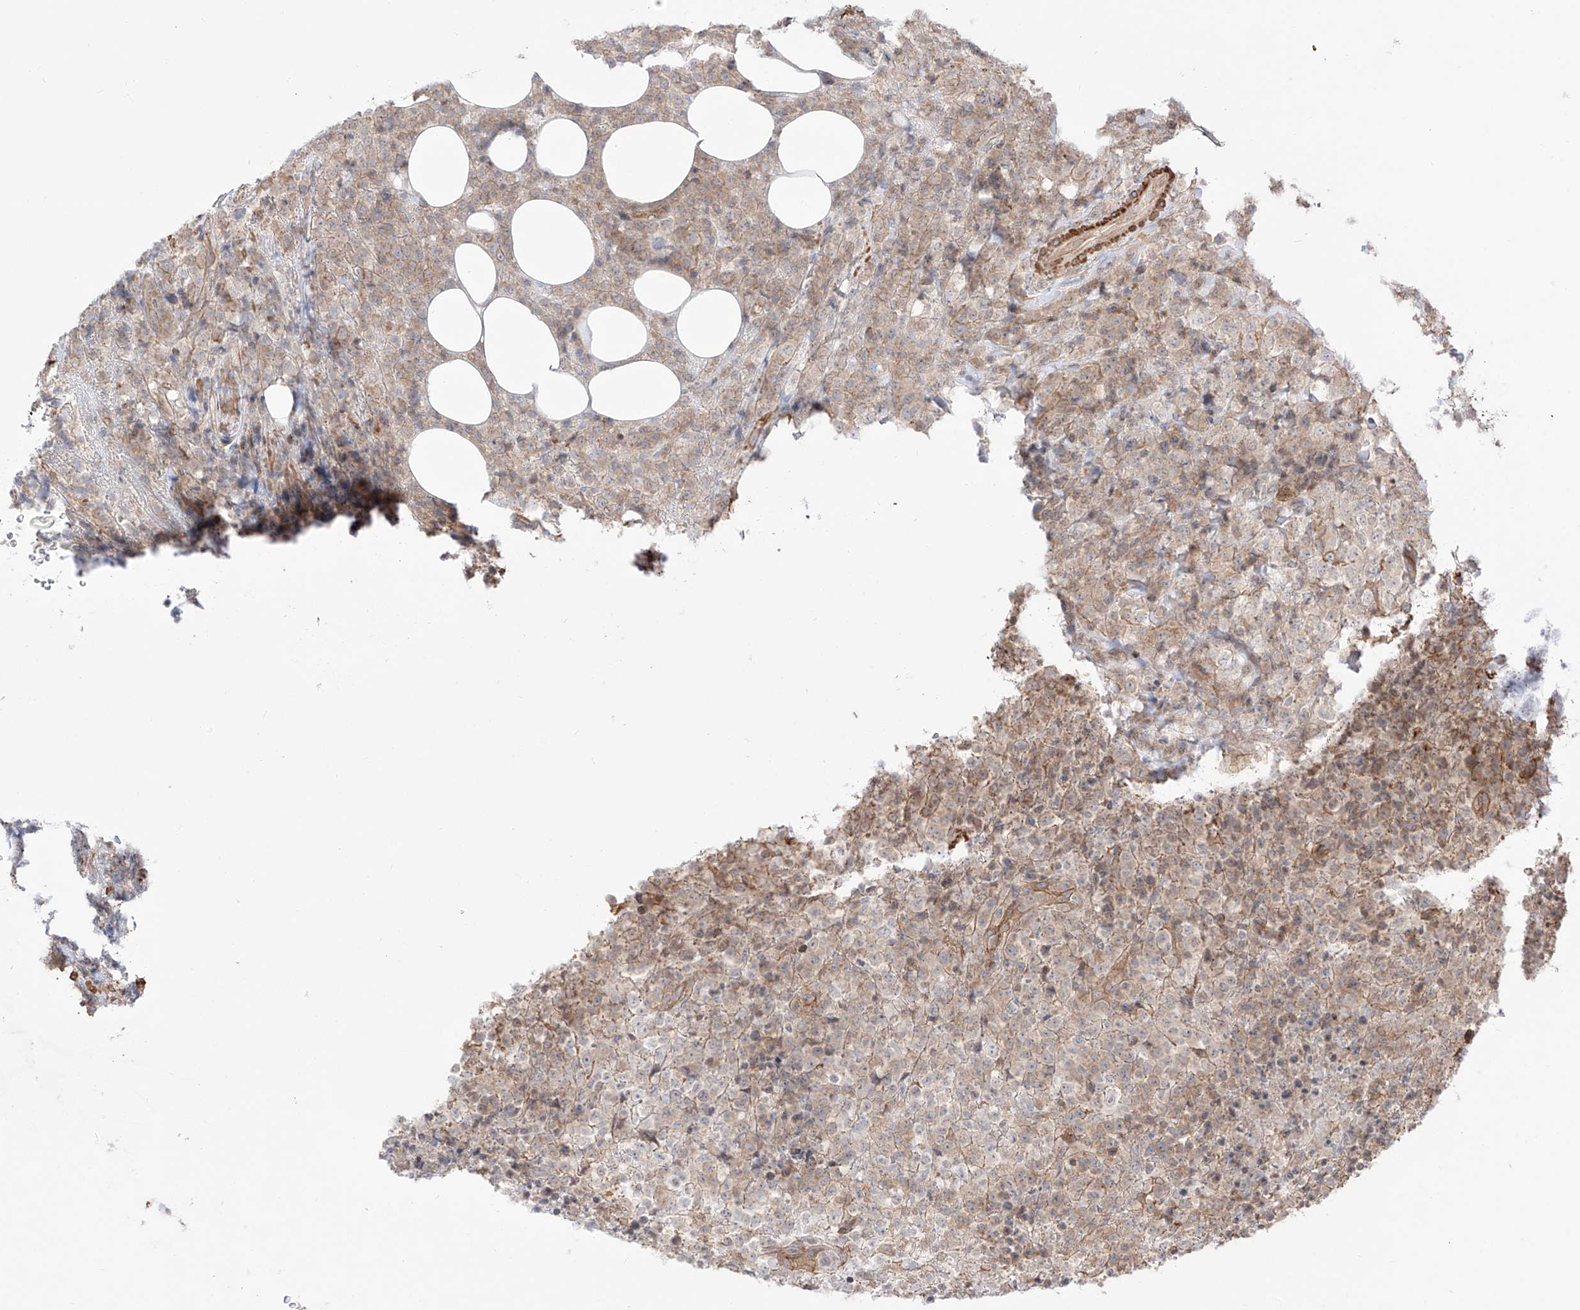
{"staining": {"intensity": "moderate", "quantity": "<25%", "location": "cytoplasmic/membranous"}, "tissue": "lymphoma", "cell_type": "Tumor cells", "image_type": "cancer", "snomed": [{"axis": "morphology", "description": "Malignant lymphoma, non-Hodgkin's type, High grade"}, {"axis": "topography", "description": "Lymph node"}], "caption": "IHC micrograph of high-grade malignant lymphoma, non-Hodgkin's type stained for a protein (brown), which exhibits low levels of moderate cytoplasmic/membranous positivity in about <25% of tumor cells.", "gene": "ZNF180", "patient": {"sex": "male", "age": 13}}